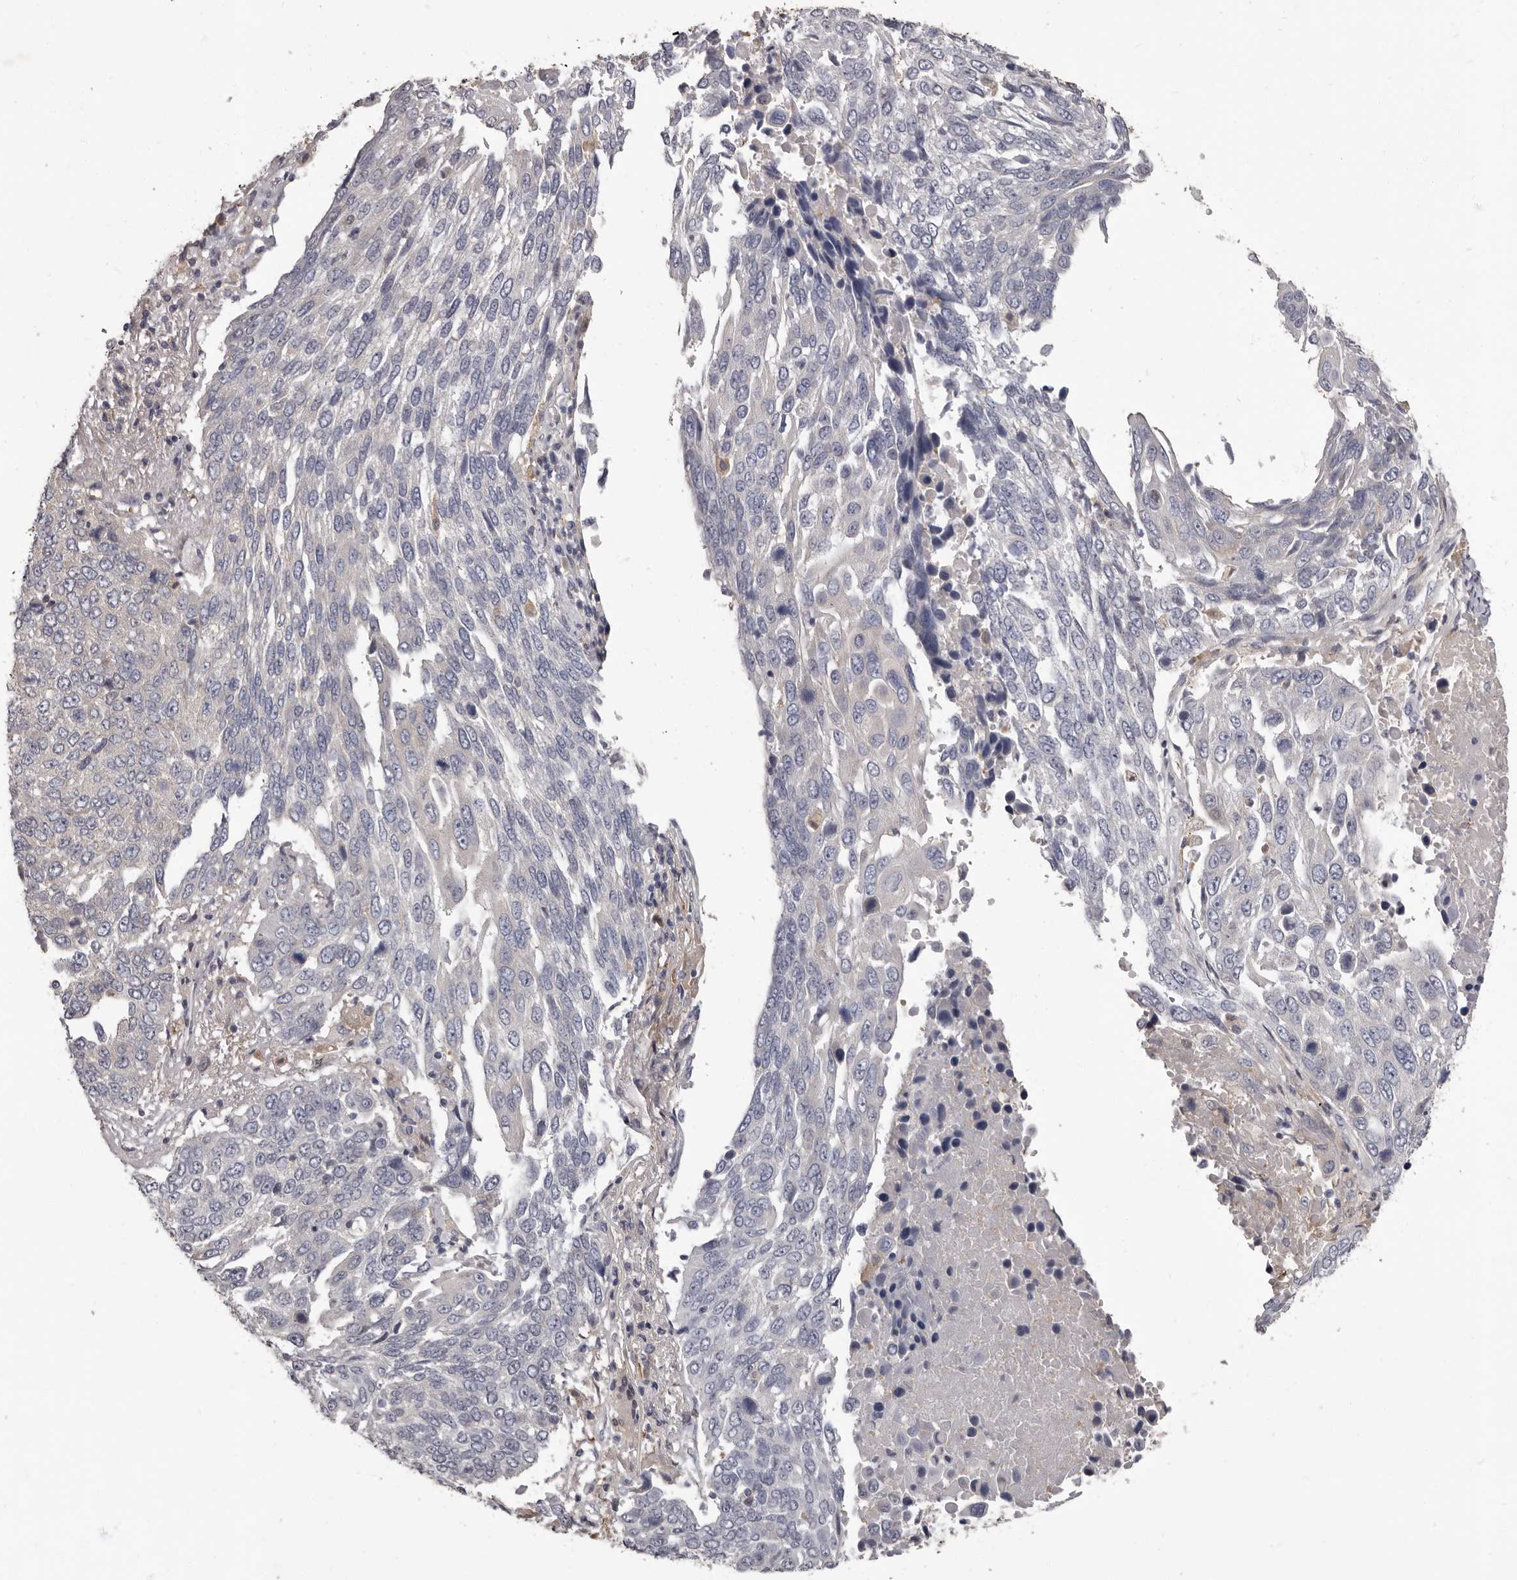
{"staining": {"intensity": "negative", "quantity": "none", "location": "none"}, "tissue": "lung cancer", "cell_type": "Tumor cells", "image_type": "cancer", "snomed": [{"axis": "morphology", "description": "Squamous cell carcinoma, NOS"}, {"axis": "topography", "description": "Lung"}], "caption": "The micrograph reveals no significant positivity in tumor cells of lung cancer (squamous cell carcinoma).", "gene": "APEH", "patient": {"sex": "male", "age": 66}}